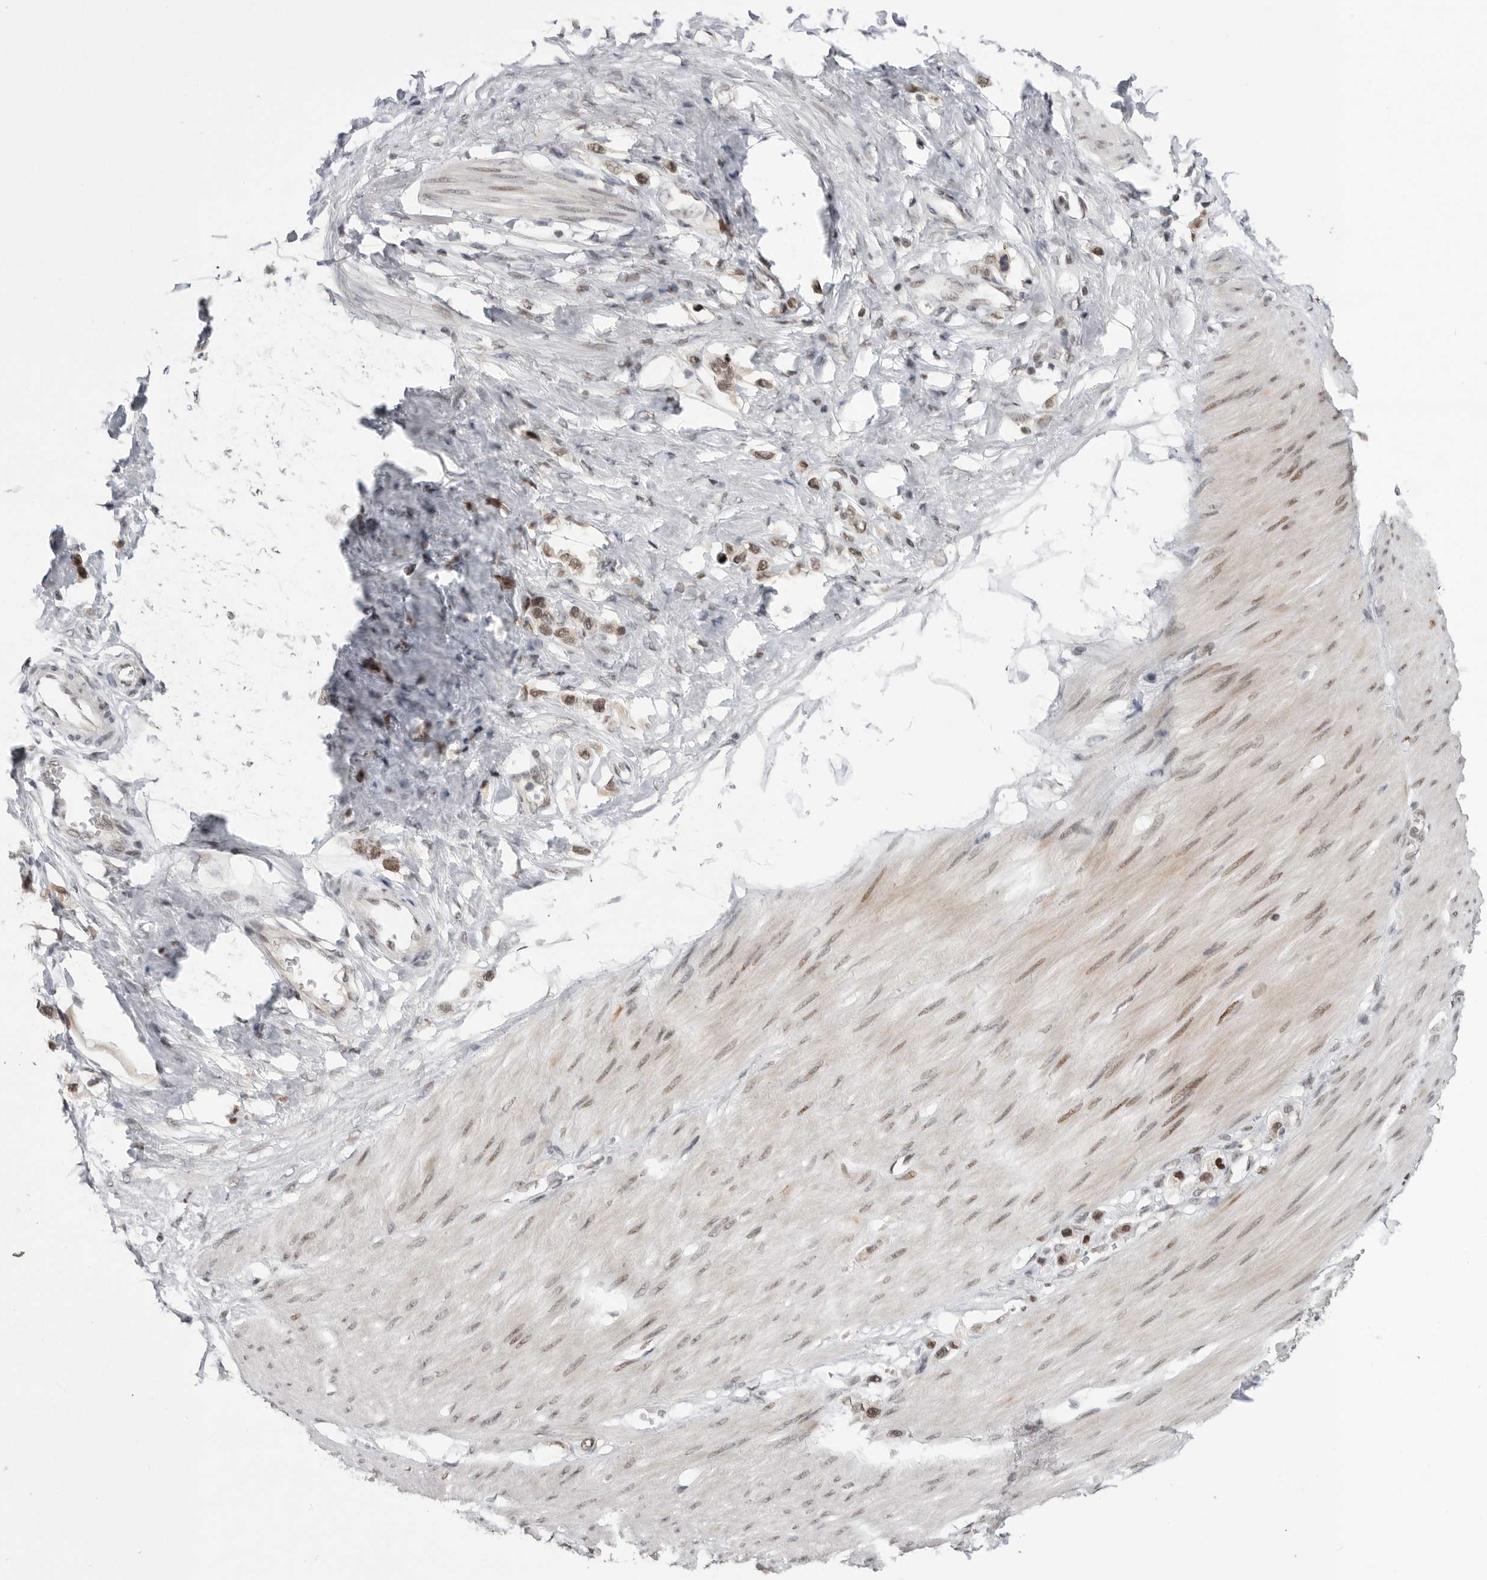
{"staining": {"intensity": "moderate", "quantity": ">75%", "location": "nuclear"}, "tissue": "stomach cancer", "cell_type": "Tumor cells", "image_type": "cancer", "snomed": [{"axis": "morphology", "description": "Adenocarcinoma, NOS"}, {"axis": "topography", "description": "Stomach"}], "caption": "Immunohistochemical staining of human stomach cancer exhibits moderate nuclear protein staining in approximately >75% of tumor cells. The staining was performed using DAB, with brown indicating positive protein expression. Nuclei are stained blue with hematoxylin.", "gene": "POU5F1", "patient": {"sex": "female", "age": 65}}